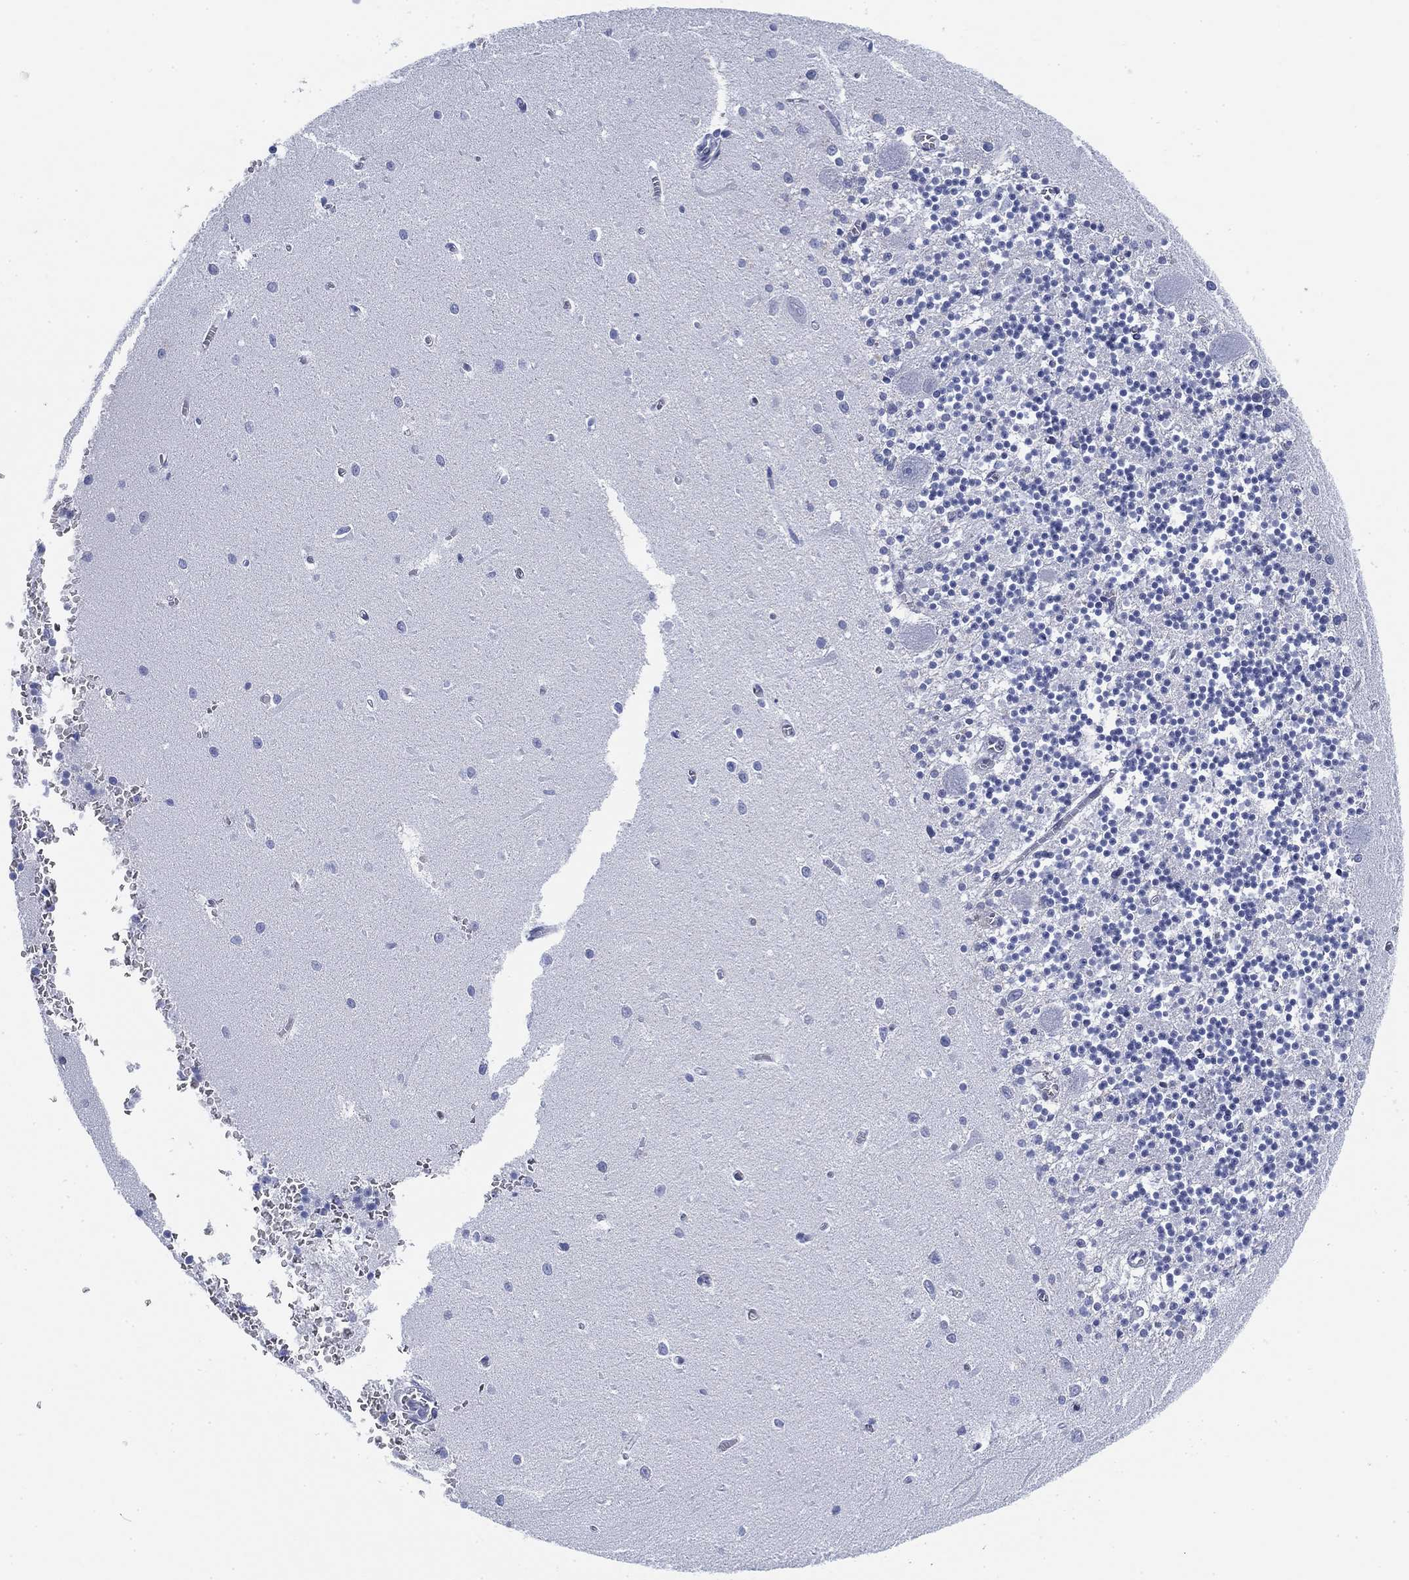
{"staining": {"intensity": "negative", "quantity": "none", "location": "none"}, "tissue": "cerebellum", "cell_type": "Cells in granular layer", "image_type": "normal", "snomed": [{"axis": "morphology", "description": "Normal tissue, NOS"}, {"axis": "topography", "description": "Cerebellum"}], "caption": "Human cerebellum stained for a protein using immunohistochemistry demonstrates no staining in cells in granular layer.", "gene": "FYB1", "patient": {"sex": "female", "age": 64}}